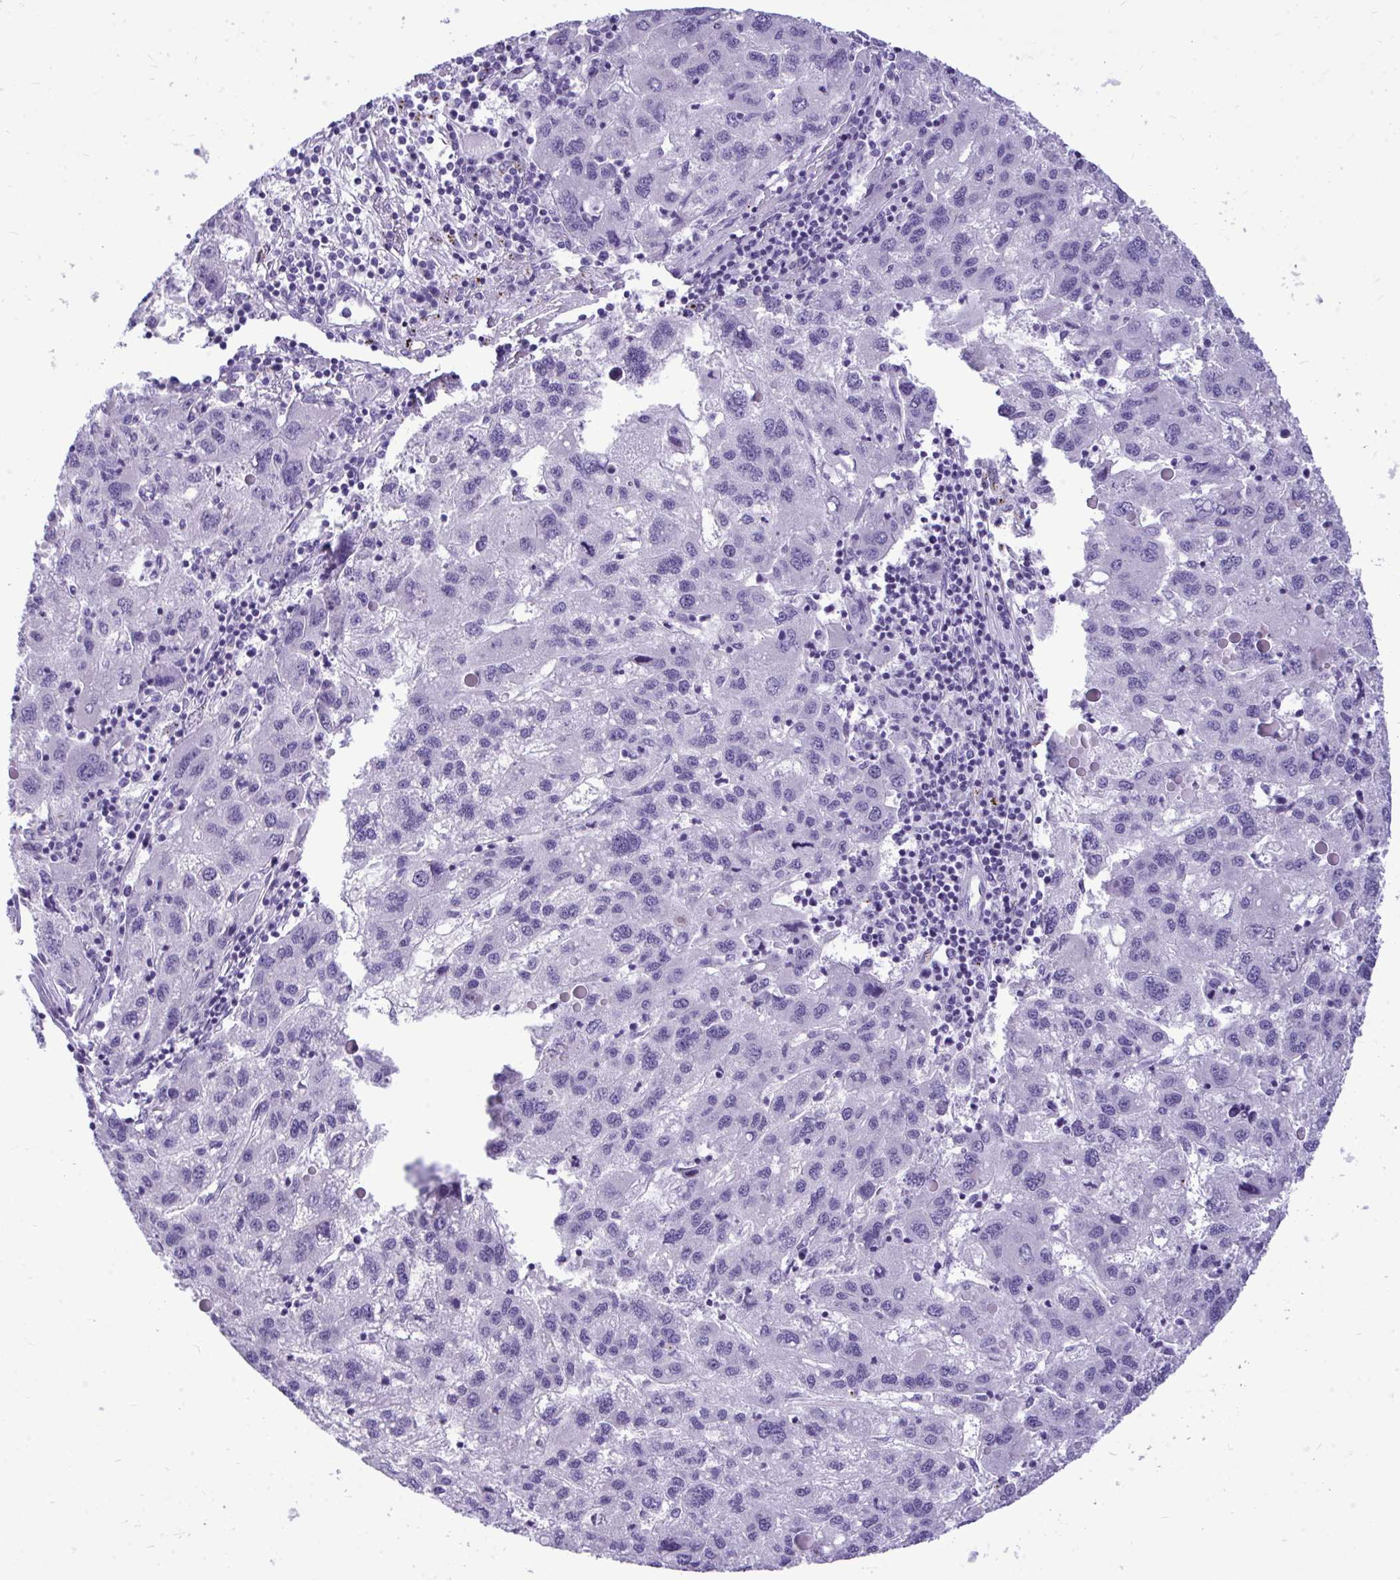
{"staining": {"intensity": "negative", "quantity": "none", "location": "none"}, "tissue": "liver cancer", "cell_type": "Tumor cells", "image_type": "cancer", "snomed": [{"axis": "morphology", "description": "Carcinoma, Hepatocellular, NOS"}, {"axis": "topography", "description": "Liver"}], "caption": "This is a micrograph of immunohistochemistry staining of liver cancer, which shows no expression in tumor cells.", "gene": "PRM2", "patient": {"sex": "female", "age": 77}}